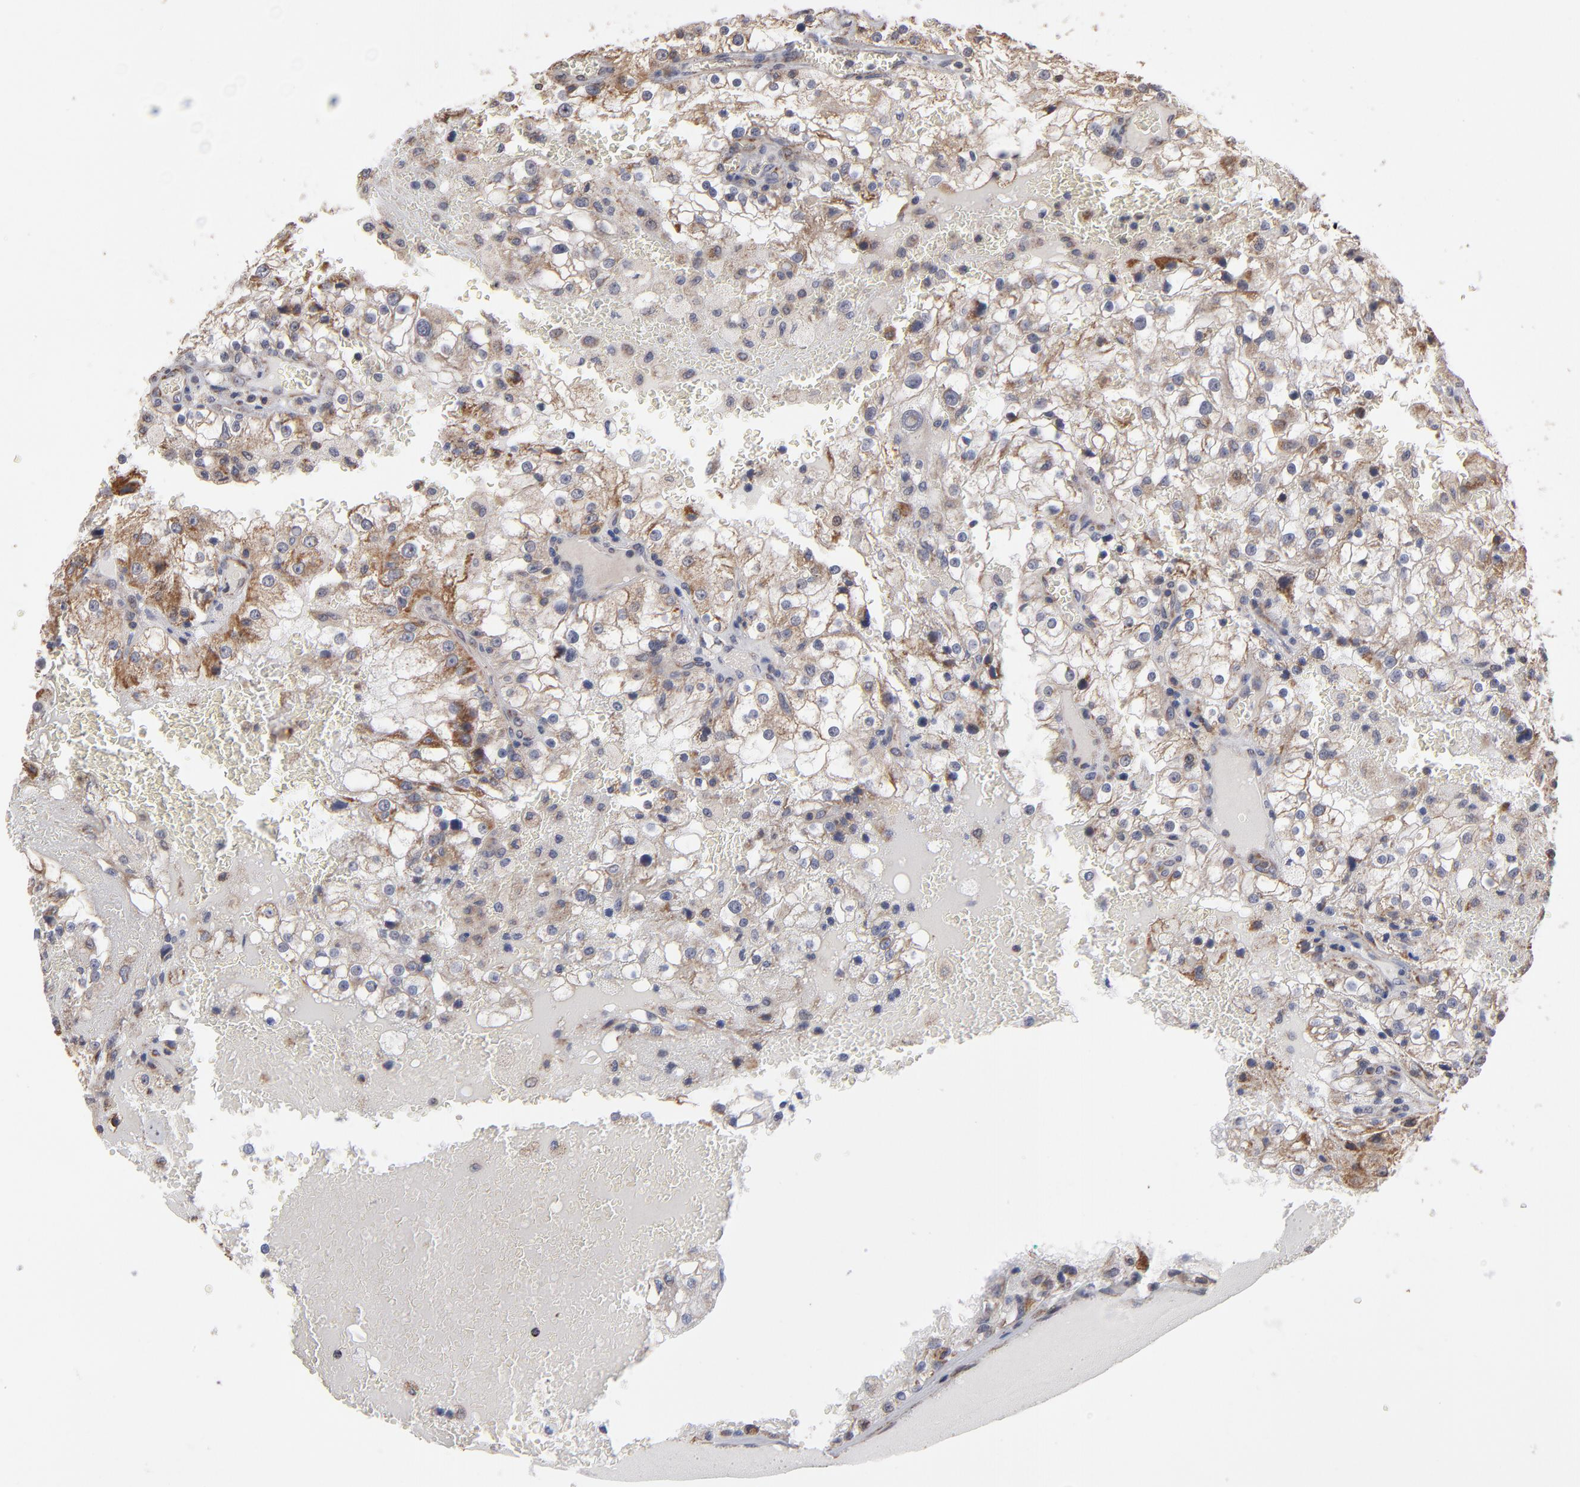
{"staining": {"intensity": "moderate", "quantity": "25%-75%", "location": "cytoplasmic/membranous"}, "tissue": "renal cancer", "cell_type": "Tumor cells", "image_type": "cancer", "snomed": [{"axis": "morphology", "description": "Adenocarcinoma, NOS"}, {"axis": "topography", "description": "Kidney"}], "caption": "Brown immunohistochemical staining in human renal cancer reveals moderate cytoplasmic/membranous staining in approximately 25%-75% of tumor cells. (brown staining indicates protein expression, while blue staining denotes nuclei).", "gene": "MIPOL1", "patient": {"sex": "female", "age": 74}}